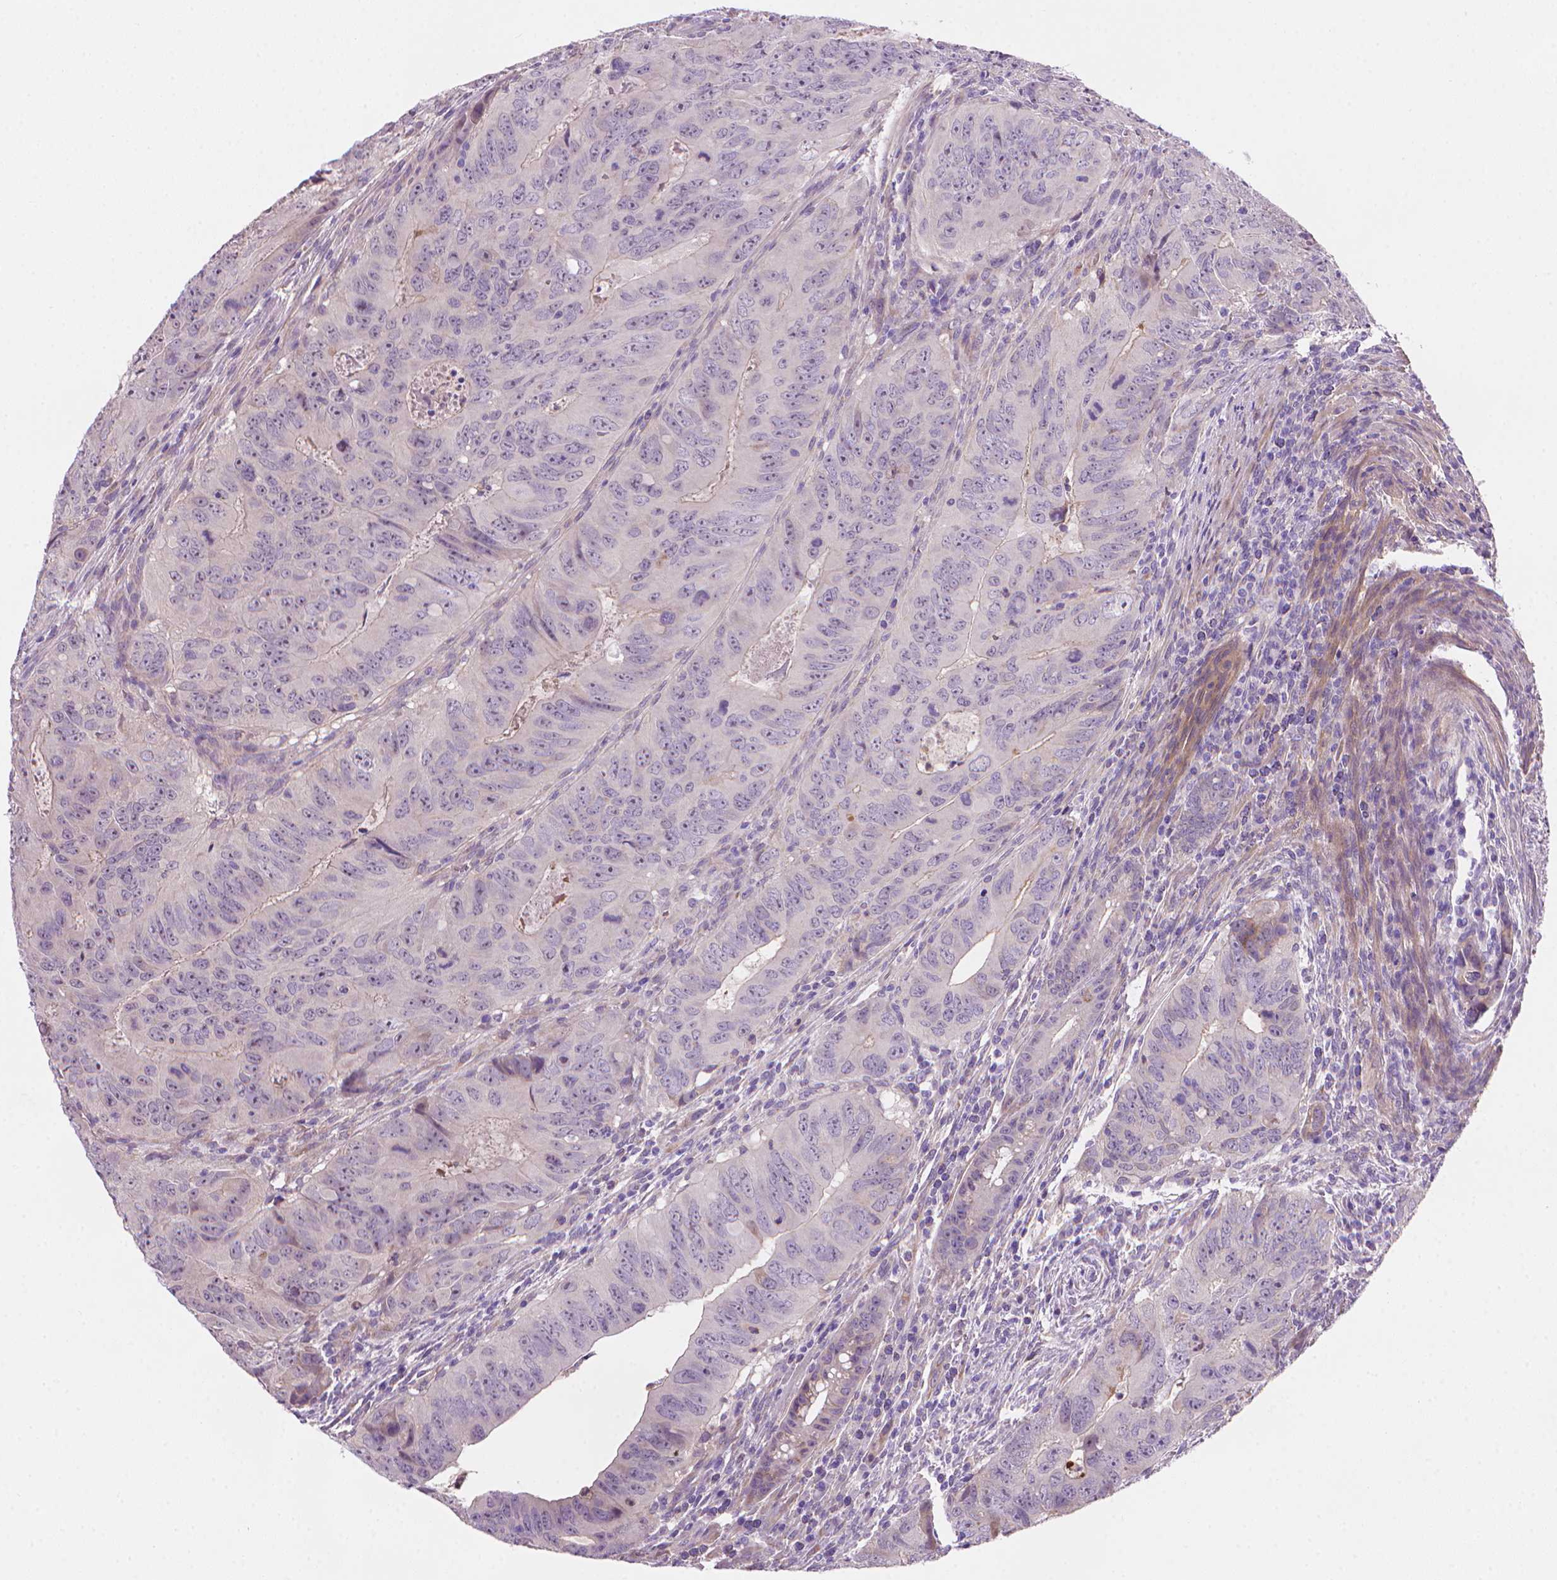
{"staining": {"intensity": "negative", "quantity": "none", "location": "none"}, "tissue": "colorectal cancer", "cell_type": "Tumor cells", "image_type": "cancer", "snomed": [{"axis": "morphology", "description": "Adenocarcinoma, NOS"}, {"axis": "topography", "description": "Colon"}], "caption": "Tumor cells are negative for protein expression in human colorectal cancer.", "gene": "AMMECR1", "patient": {"sex": "male", "age": 79}}